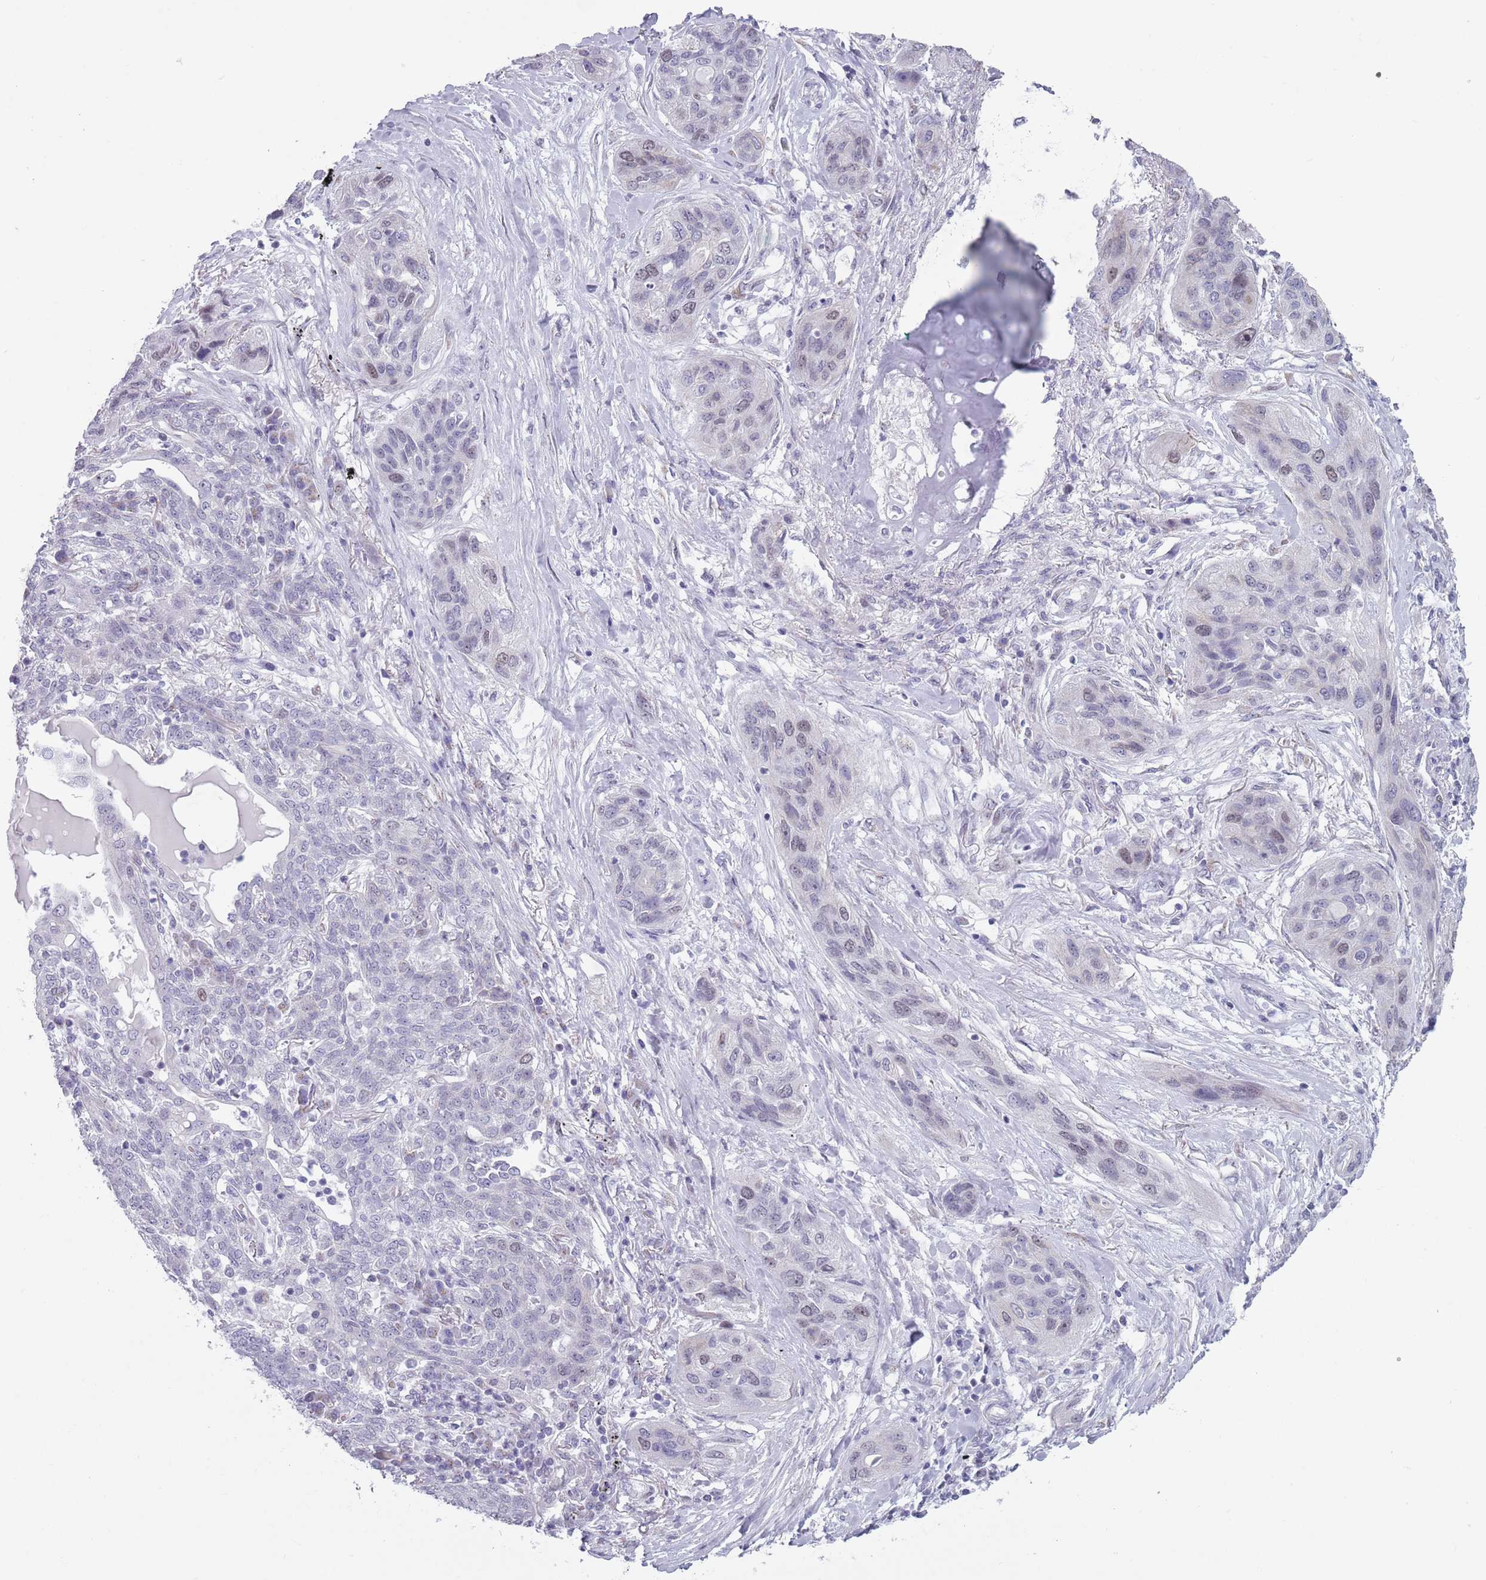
{"staining": {"intensity": "weak", "quantity": "<25%", "location": "nuclear"}, "tissue": "lung cancer", "cell_type": "Tumor cells", "image_type": "cancer", "snomed": [{"axis": "morphology", "description": "Squamous cell carcinoma, NOS"}, {"axis": "topography", "description": "Lung"}], "caption": "This is an immunohistochemistry histopathology image of human lung cancer. There is no staining in tumor cells.", "gene": "ZKSCAN2", "patient": {"sex": "female", "age": 70}}